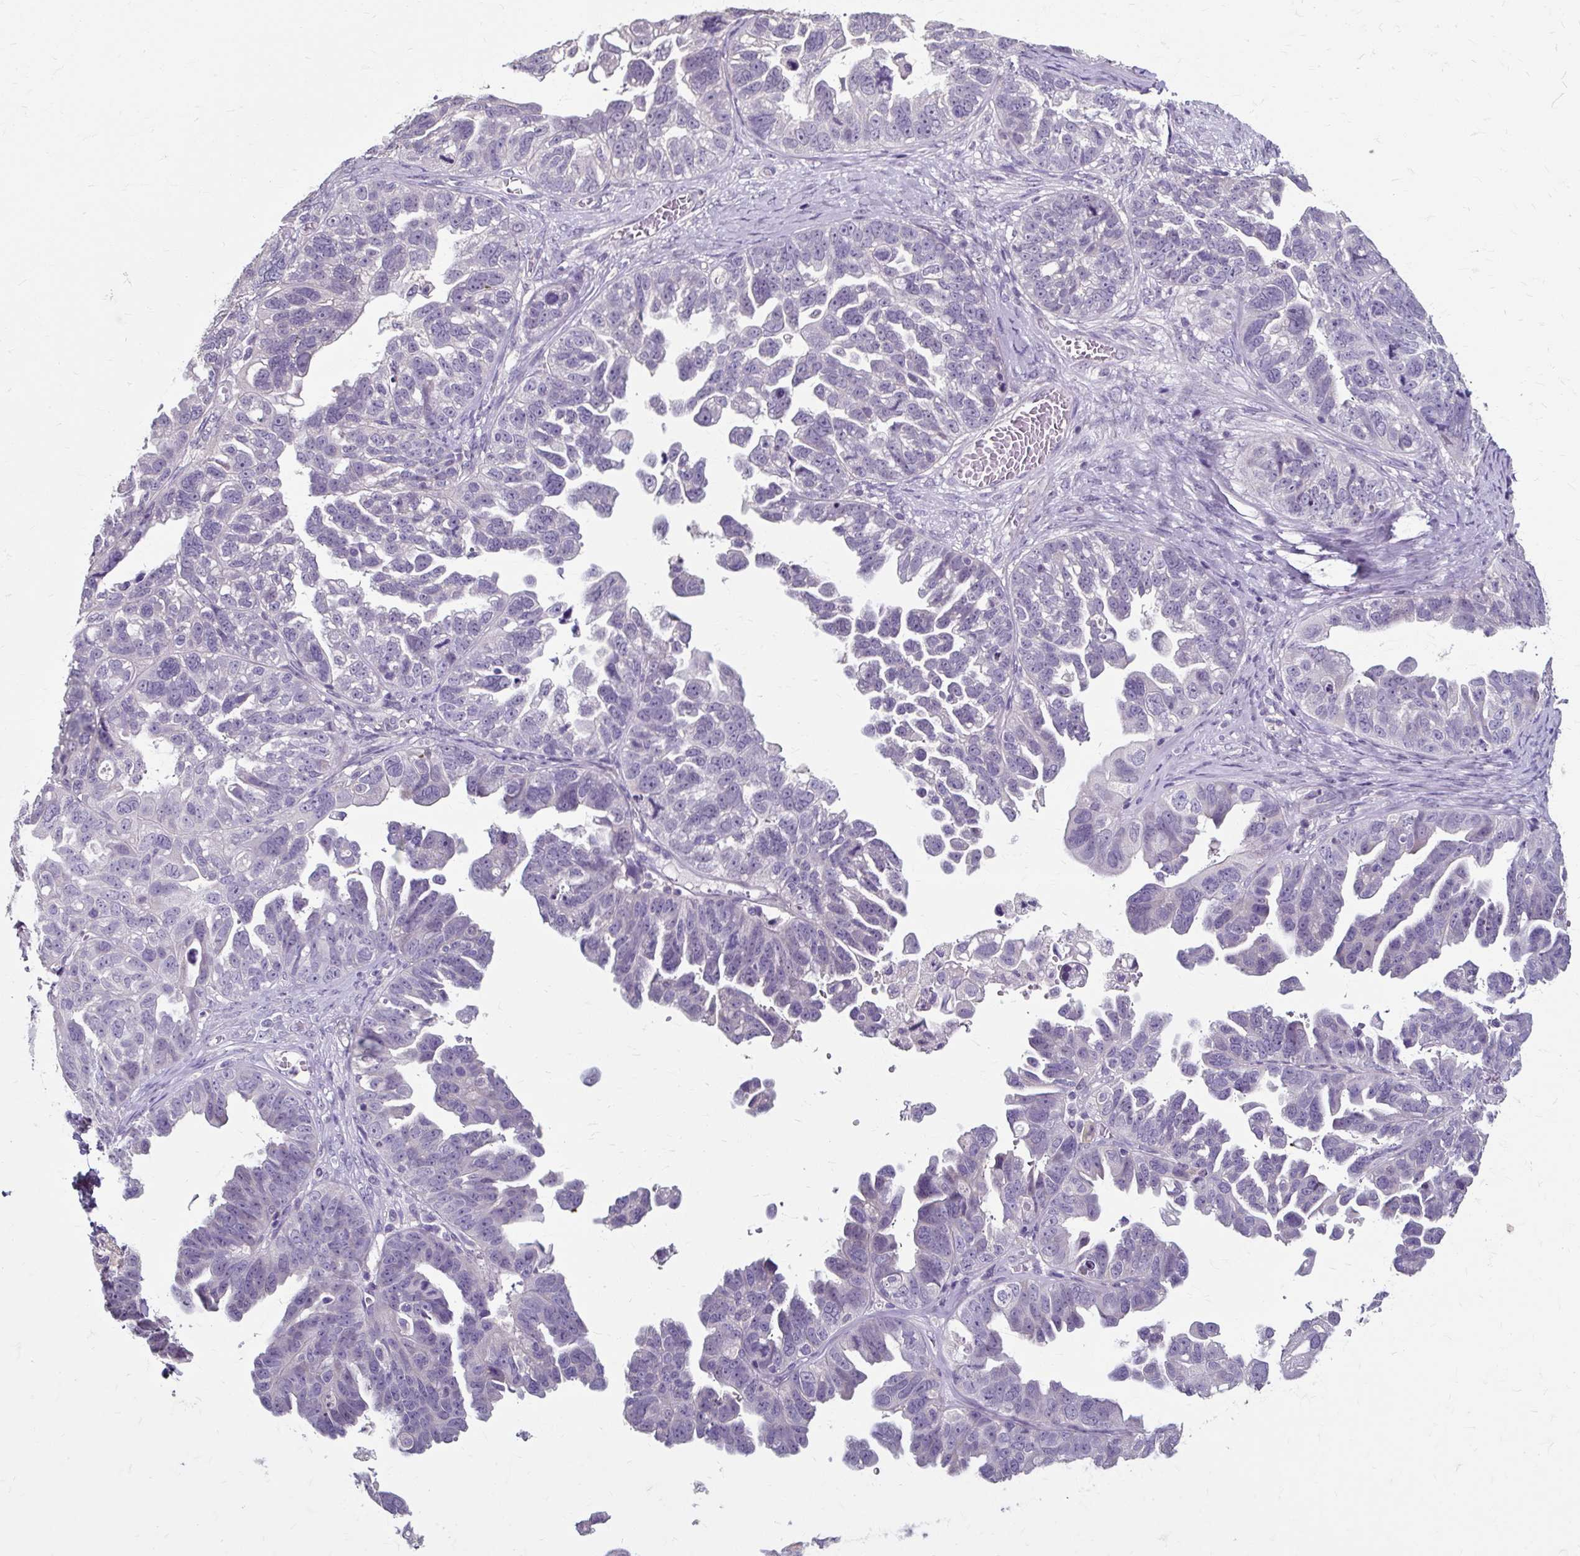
{"staining": {"intensity": "negative", "quantity": "none", "location": "none"}, "tissue": "ovarian cancer", "cell_type": "Tumor cells", "image_type": "cancer", "snomed": [{"axis": "morphology", "description": "Cystadenocarcinoma, serous, NOS"}, {"axis": "topography", "description": "Ovary"}], "caption": "This image is of ovarian serous cystadenocarcinoma stained with immunohistochemistry (IHC) to label a protein in brown with the nuclei are counter-stained blue. There is no staining in tumor cells. (IHC, brightfield microscopy, high magnification).", "gene": "KLHL24", "patient": {"sex": "female", "age": 79}}